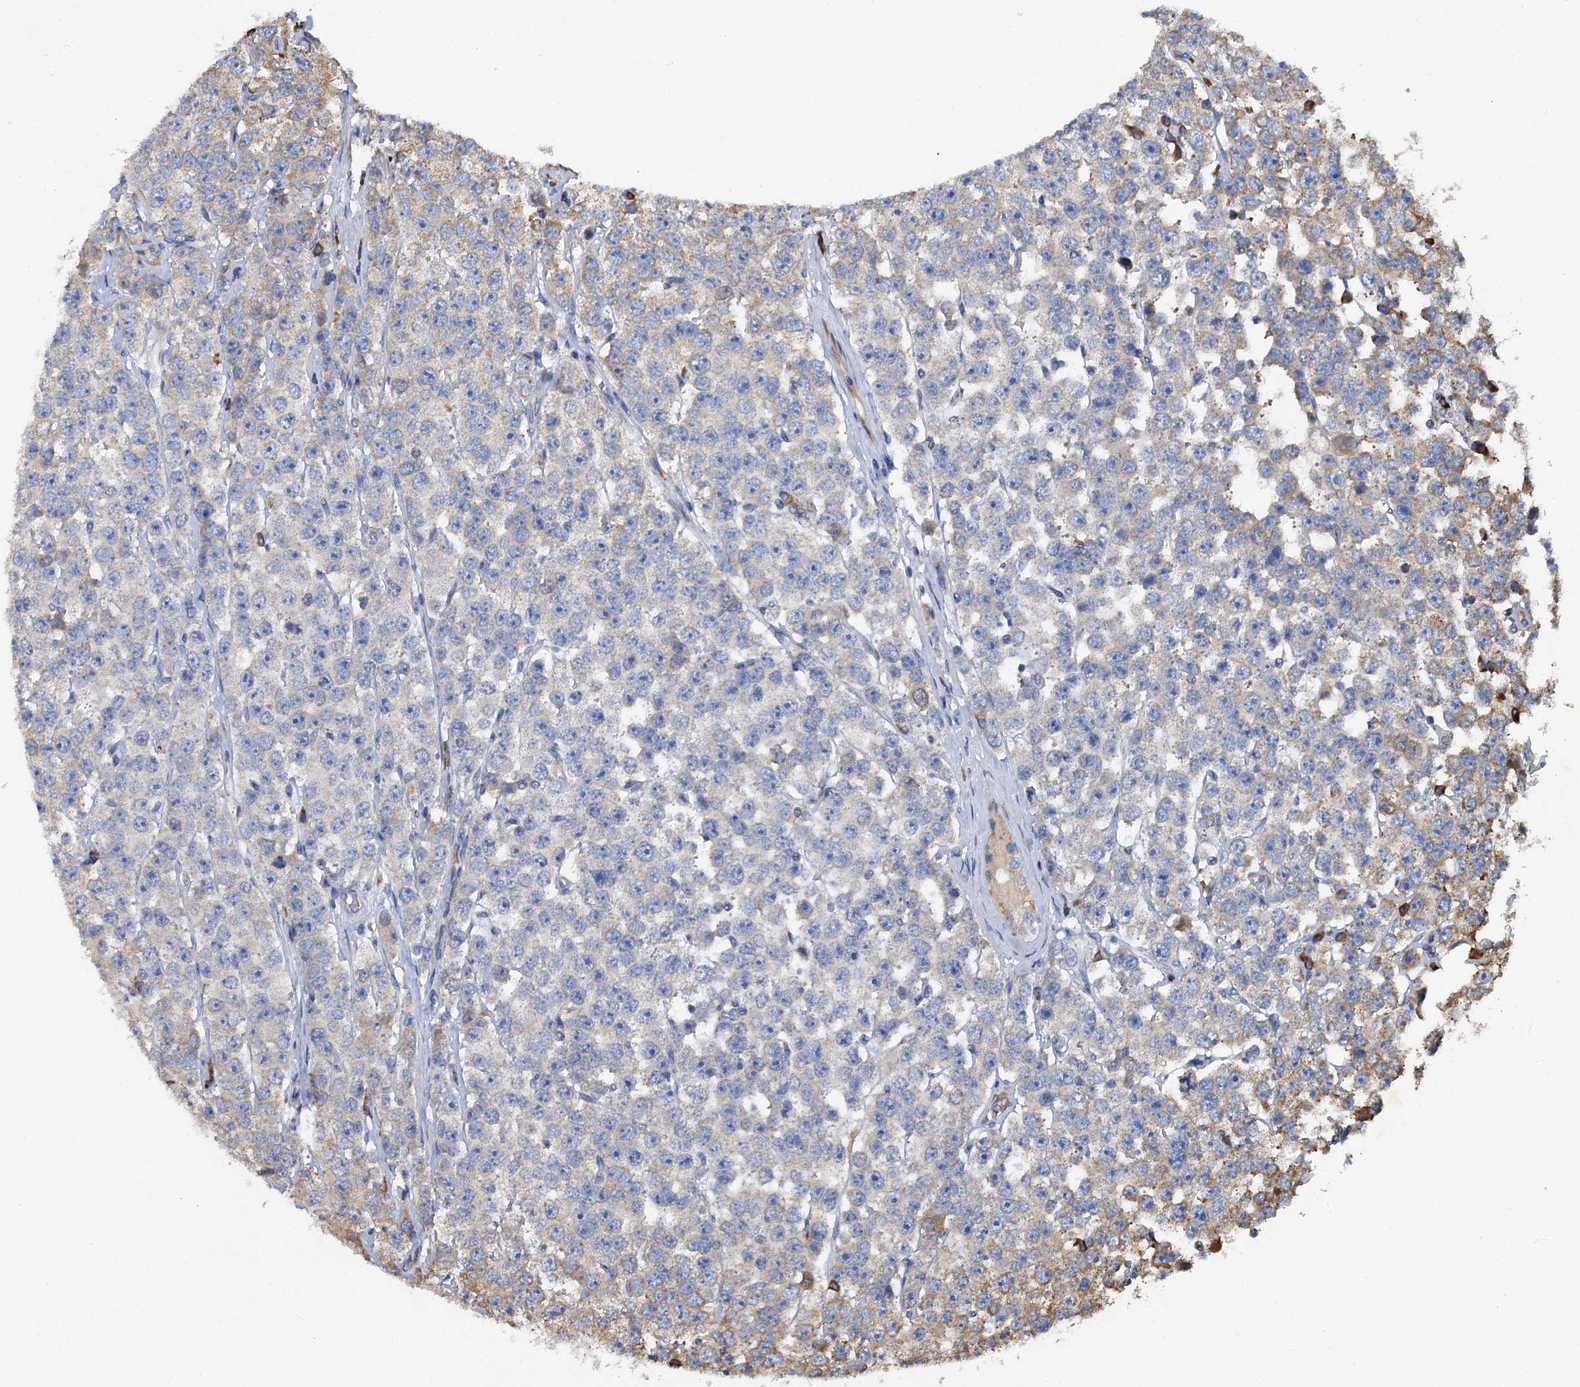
{"staining": {"intensity": "moderate", "quantity": "<25%", "location": "cytoplasmic/membranous"}, "tissue": "testis cancer", "cell_type": "Tumor cells", "image_type": "cancer", "snomed": [{"axis": "morphology", "description": "Seminoma, NOS"}, {"axis": "topography", "description": "Testis"}], "caption": "This micrograph reveals immunohistochemistry staining of seminoma (testis), with low moderate cytoplasmic/membranous staining in approximately <25% of tumor cells.", "gene": "LINS1", "patient": {"sex": "male", "age": 28}}